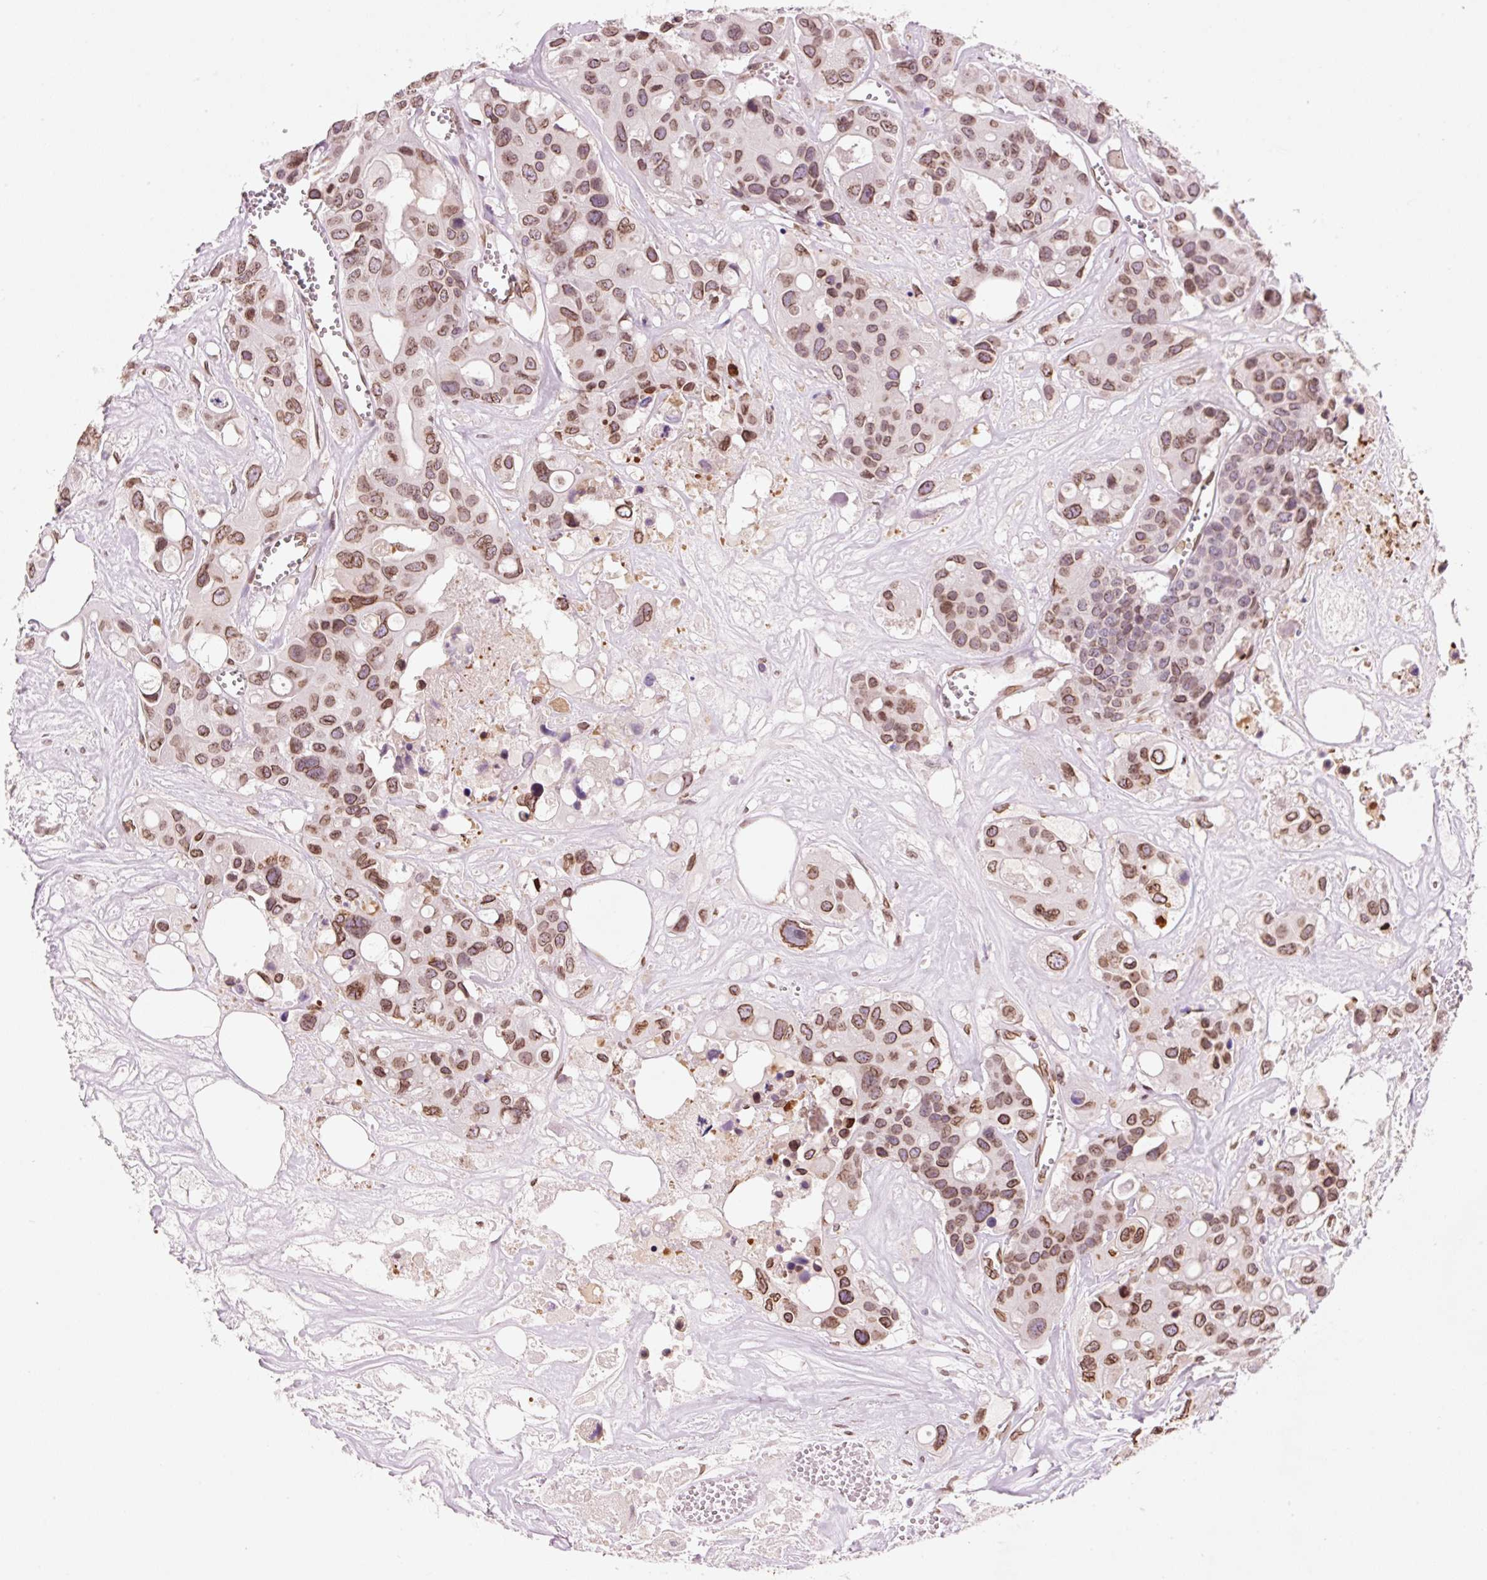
{"staining": {"intensity": "moderate", "quantity": ">75%", "location": "cytoplasmic/membranous,nuclear"}, "tissue": "colorectal cancer", "cell_type": "Tumor cells", "image_type": "cancer", "snomed": [{"axis": "morphology", "description": "Adenocarcinoma, NOS"}, {"axis": "topography", "description": "Colon"}], "caption": "A high-resolution photomicrograph shows IHC staining of colorectal adenocarcinoma, which demonstrates moderate cytoplasmic/membranous and nuclear positivity in about >75% of tumor cells. (Brightfield microscopy of DAB IHC at high magnification).", "gene": "ZNF224", "patient": {"sex": "male", "age": 77}}